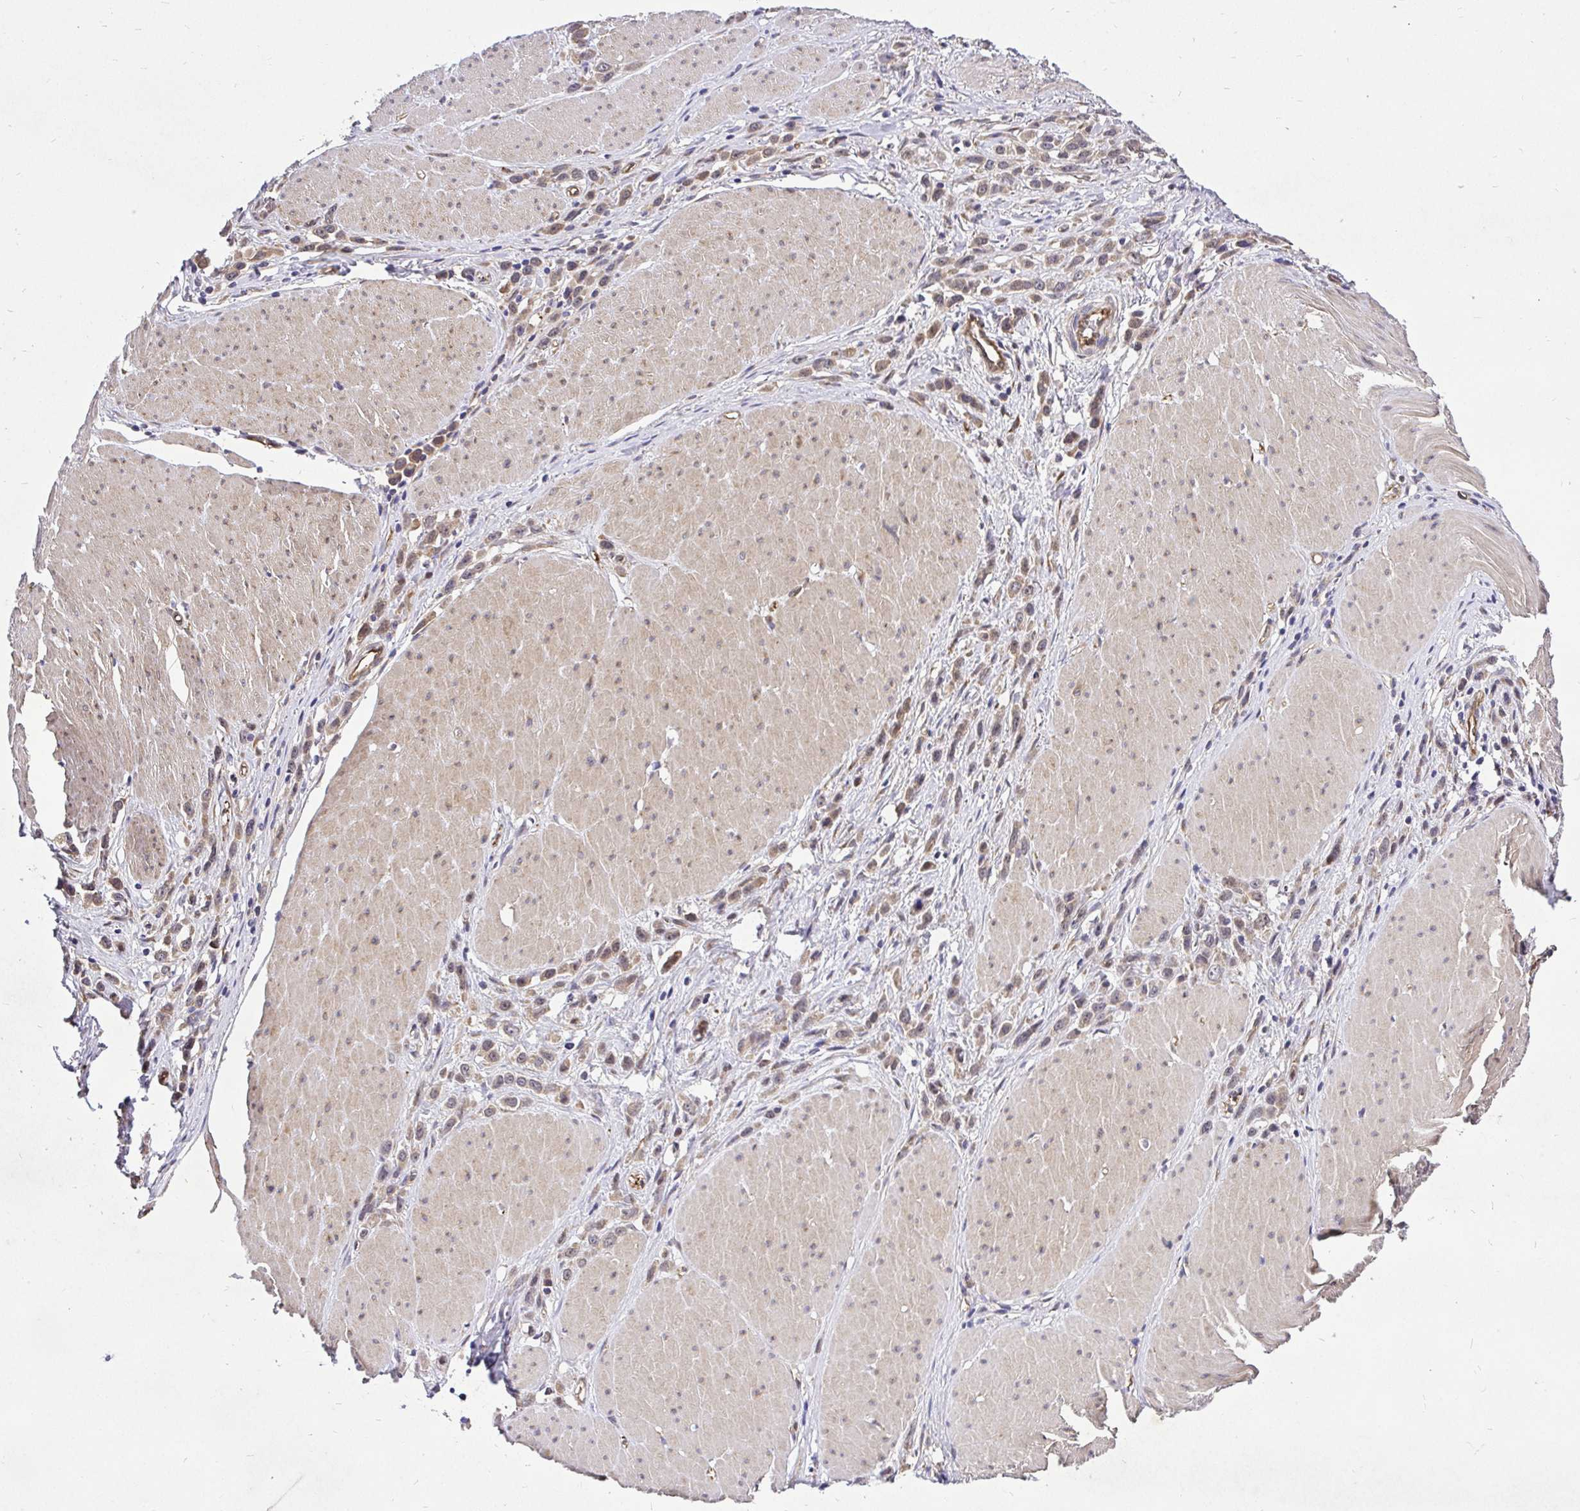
{"staining": {"intensity": "moderate", "quantity": ">75%", "location": "cytoplasmic/membranous"}, "tissue": "stomach cancer", "cell_type": "Tumor cells", "image_type": "cancer", "snomed": [{"axis": "morphology", "description": "Adenocarcinoma, NOS"}, {"axis": "topography", "description": "Stomach"}], "caption": "This micrograph displays adenocarcinoma (stomach) stained with immunohistochemistry to label a protein in brown. The cytoplasmic/membranous of tumor cells show moderate positivity for the protein. Nuclei are counter-stained blue.", "gene": "CCDC122", "patient": {"sex": "male", "age": 47}}